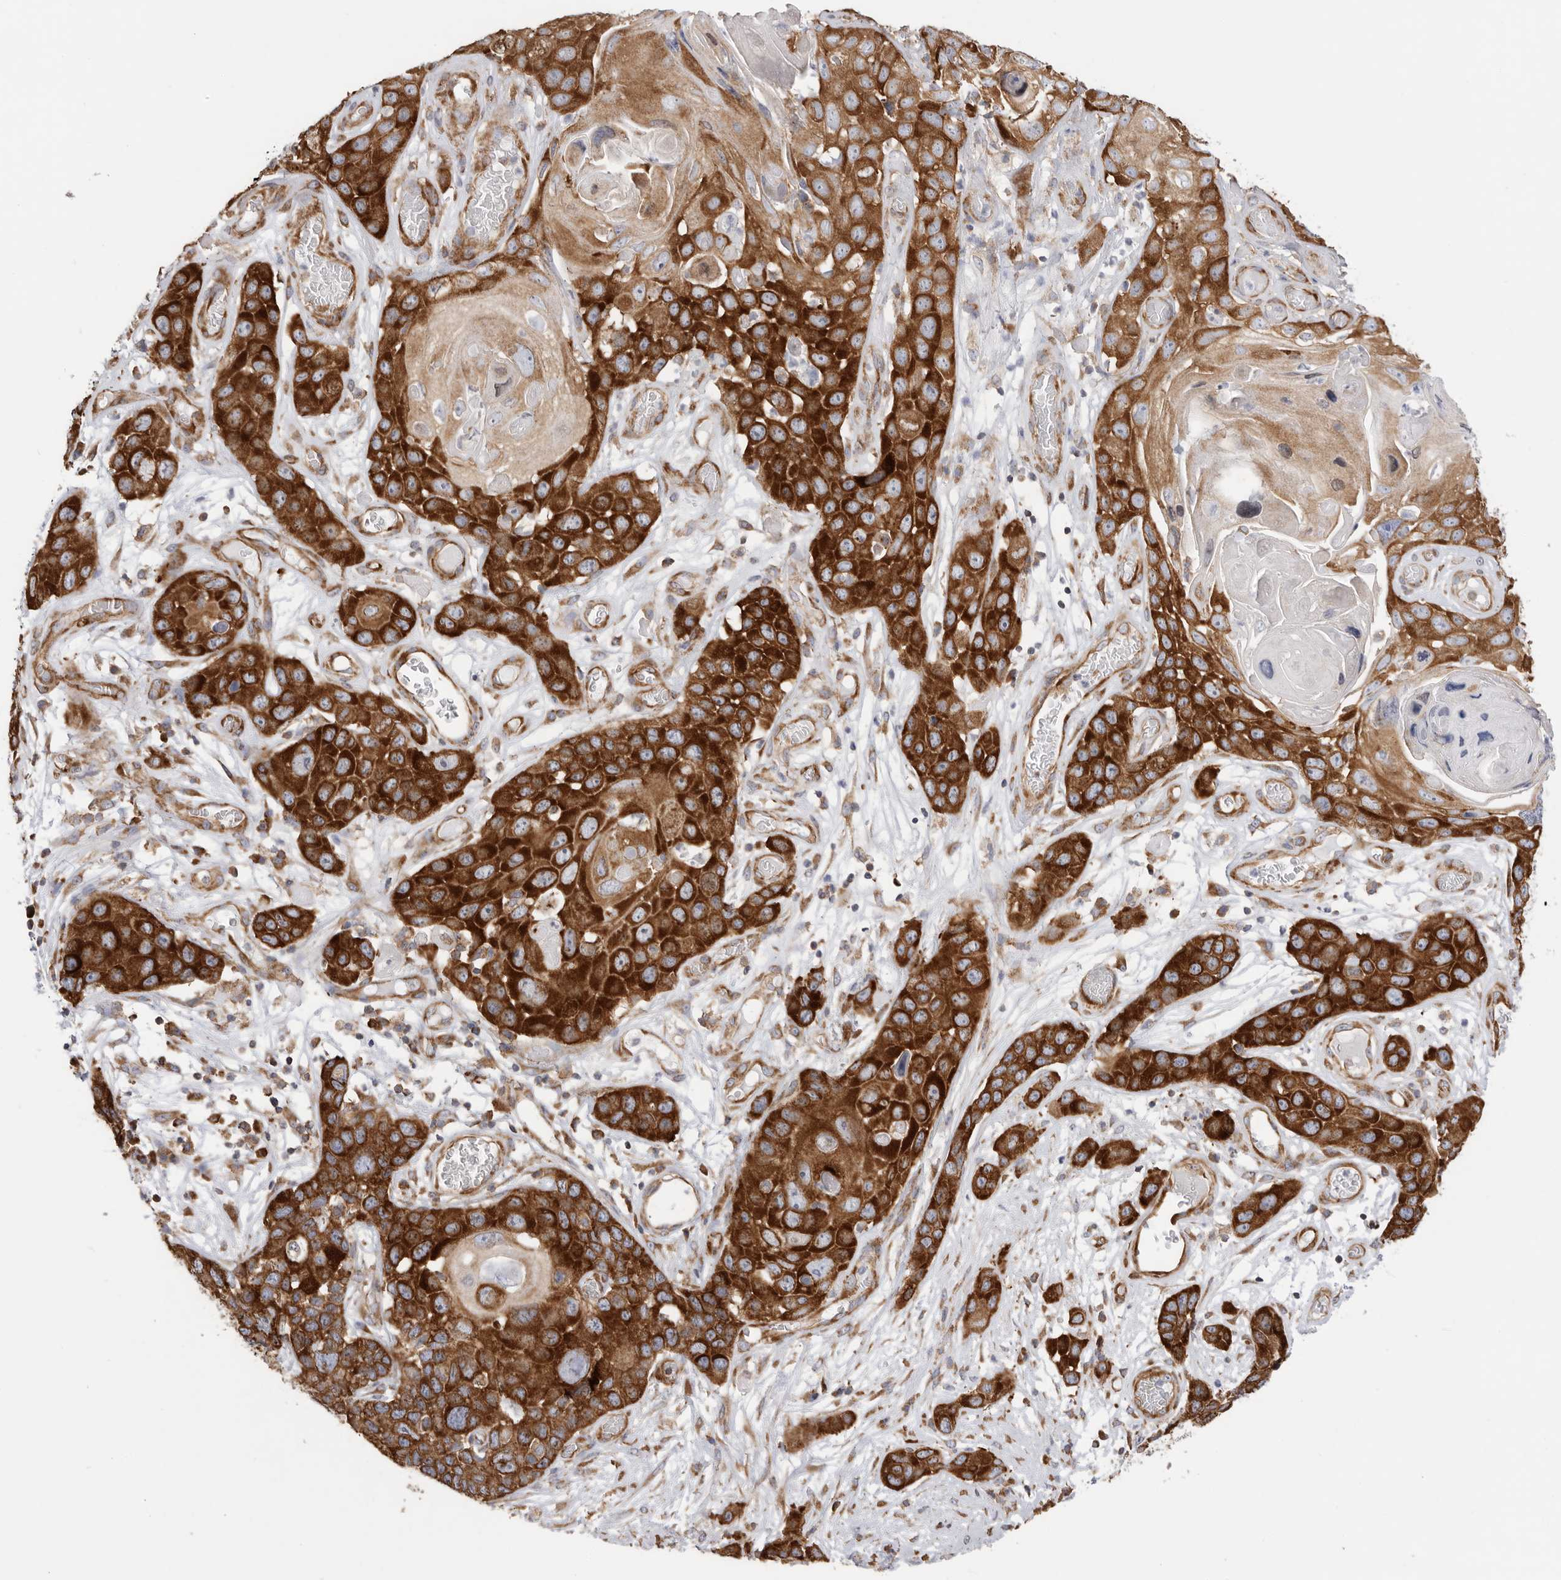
{"staining": {"intensity": "strong", "quantity": ">75%", "location": "cytoplasmic/membranous"}, "tissue": "skin cancer", "cell_type": "Tumor cells", "image_type": "cancer", "snomed": [{"axis": "morphology", "description": "Squamous cell carcinoma, NOS"}, {"axis": "topography", "description": "Skin"}], "caption": "The histopathology image reveals immunohistochemical staining of skin cancer. There is strong cytoplasmic/membranous expression is present in approximately >75% of tumor cells. (DAB = brown stain, brightfield microscopy at high magnification).", "gene": "SERBP1", "patient": {"sex": "male", "age": 55}}